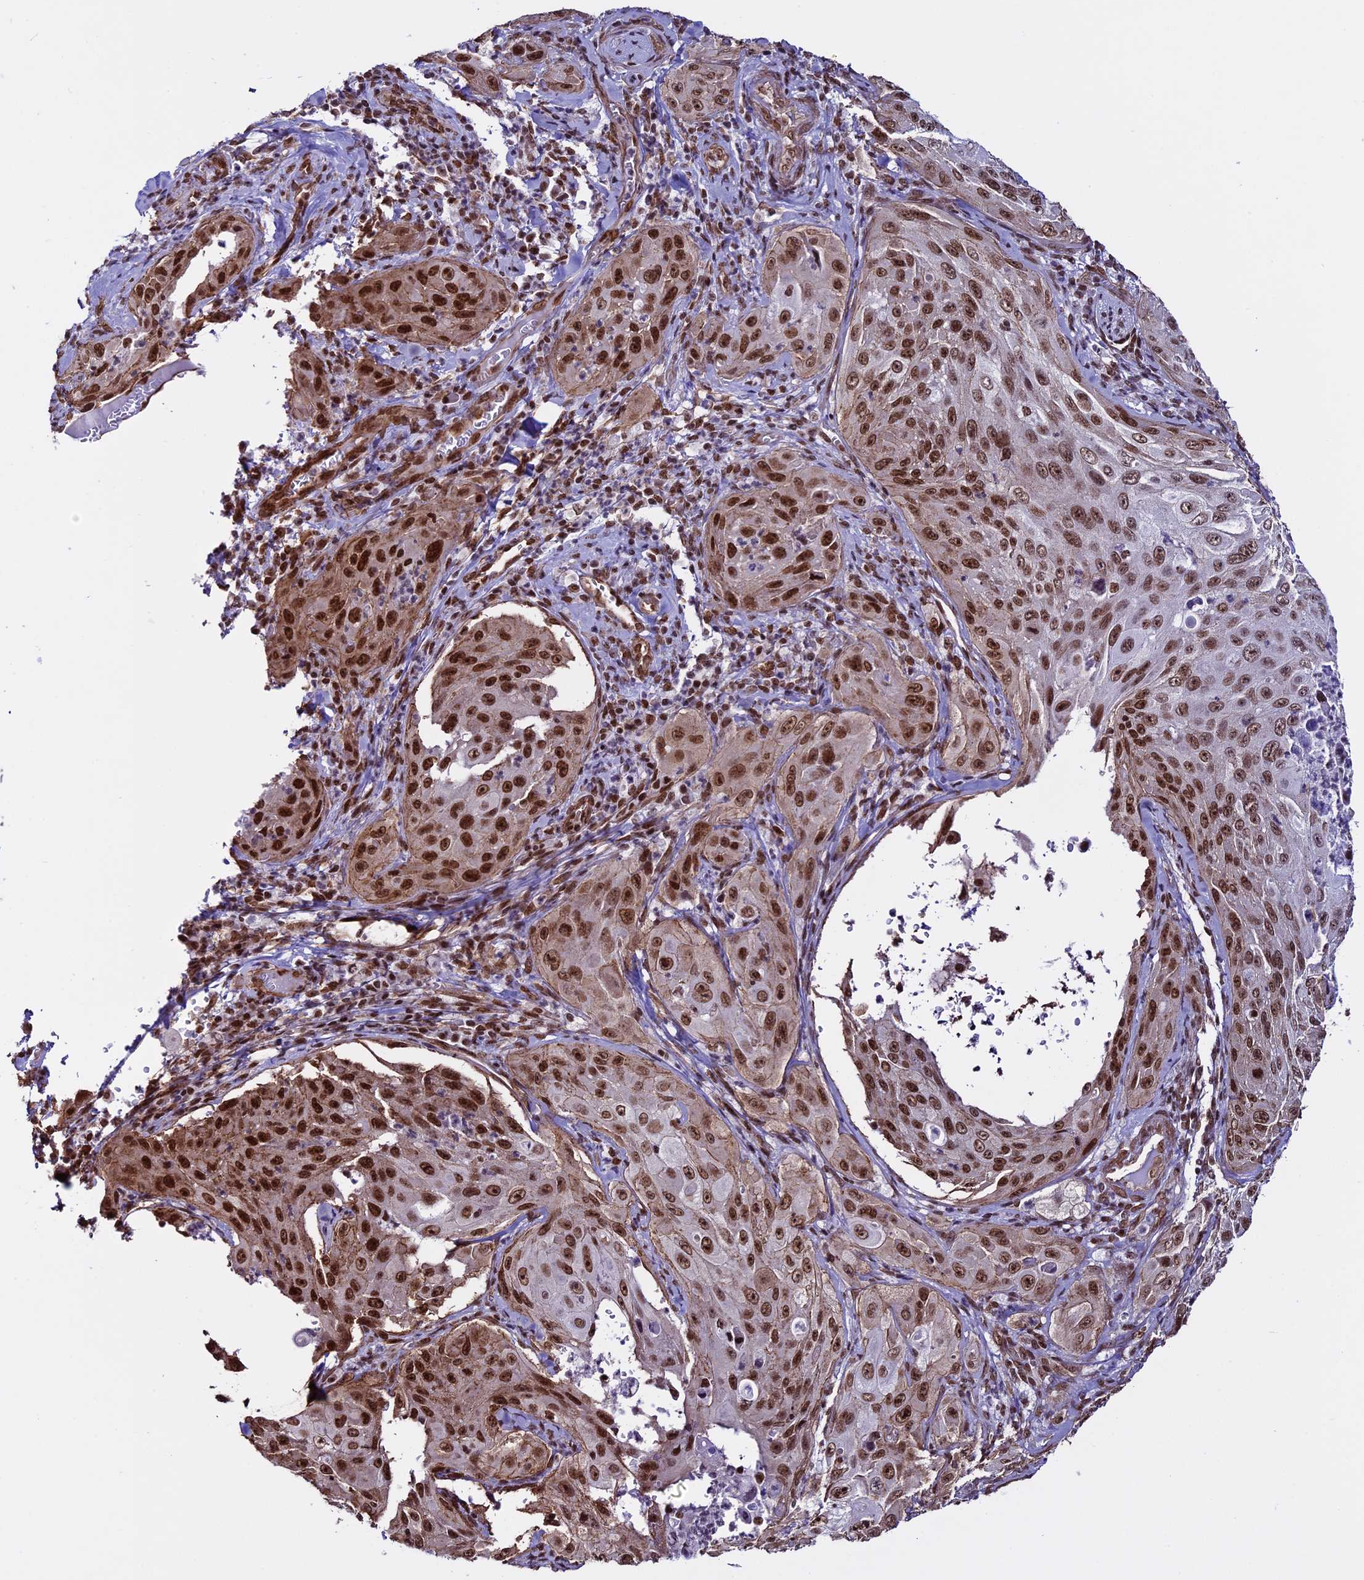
{"staining": {"intensity": "strong", "quantity": ">75%", "location": "nuclear"}, "tissue": "cervical cancer", "cell_type": "Tumor cells", "image_type": "cancer", "snomed": [{"axis": "morphology", "description": "Squamous cell carcinoma, NOS"}, {"axis": "topography", "description": "Cervix"}], "caption": "Strong nuclear protein expression is identified in about >75% of tumor cells in cervical cancer (squamous cell carcinoma). The protein is shown in brown color, while the nuclei are stained blue.", "gene": "MPHOSPH8", "patient": {"sex": "female", "age": 42}}